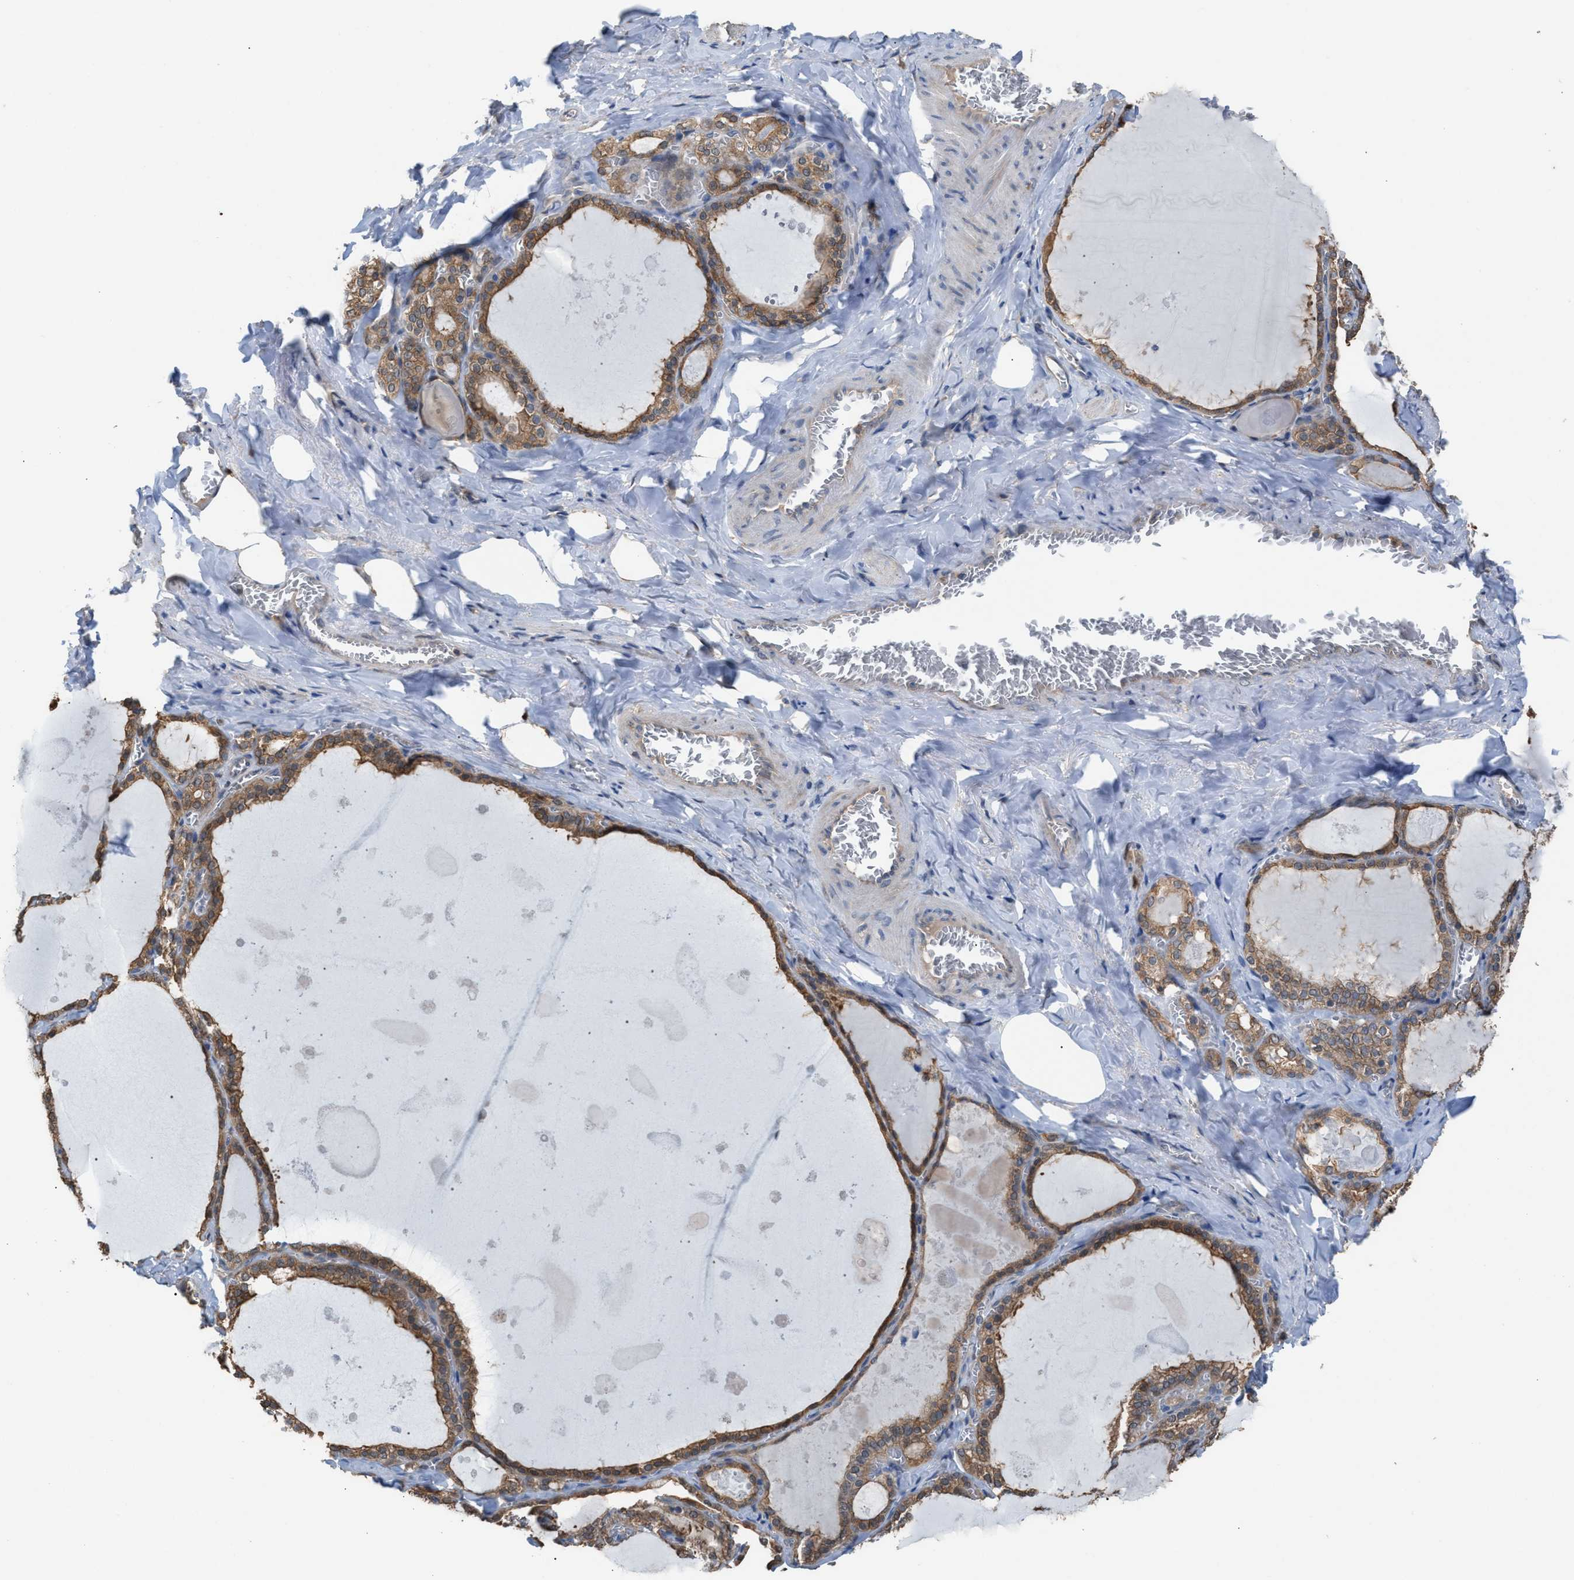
{"staining": {"intensity": "moderate", "quantity": ">75%", "location": "cytoplasmic/membranous"}, "tissue": "thyroid gland", "cell_type": "Glandular cells", "image_type": "normal", "snomed": [{"axis": "morphology", "description": "Normal tissue, NOS"}, {"axis": "topography", "description": "Thyroid gland"}], "caption": "Human thyroid gland stained for a protein (brown) demonstrates moderate cytoplasmic/membranous positive expression in approximately >75% of glandular cells.", "gene": "NQO2", "patient": {"sex": "male", "age": 56}}